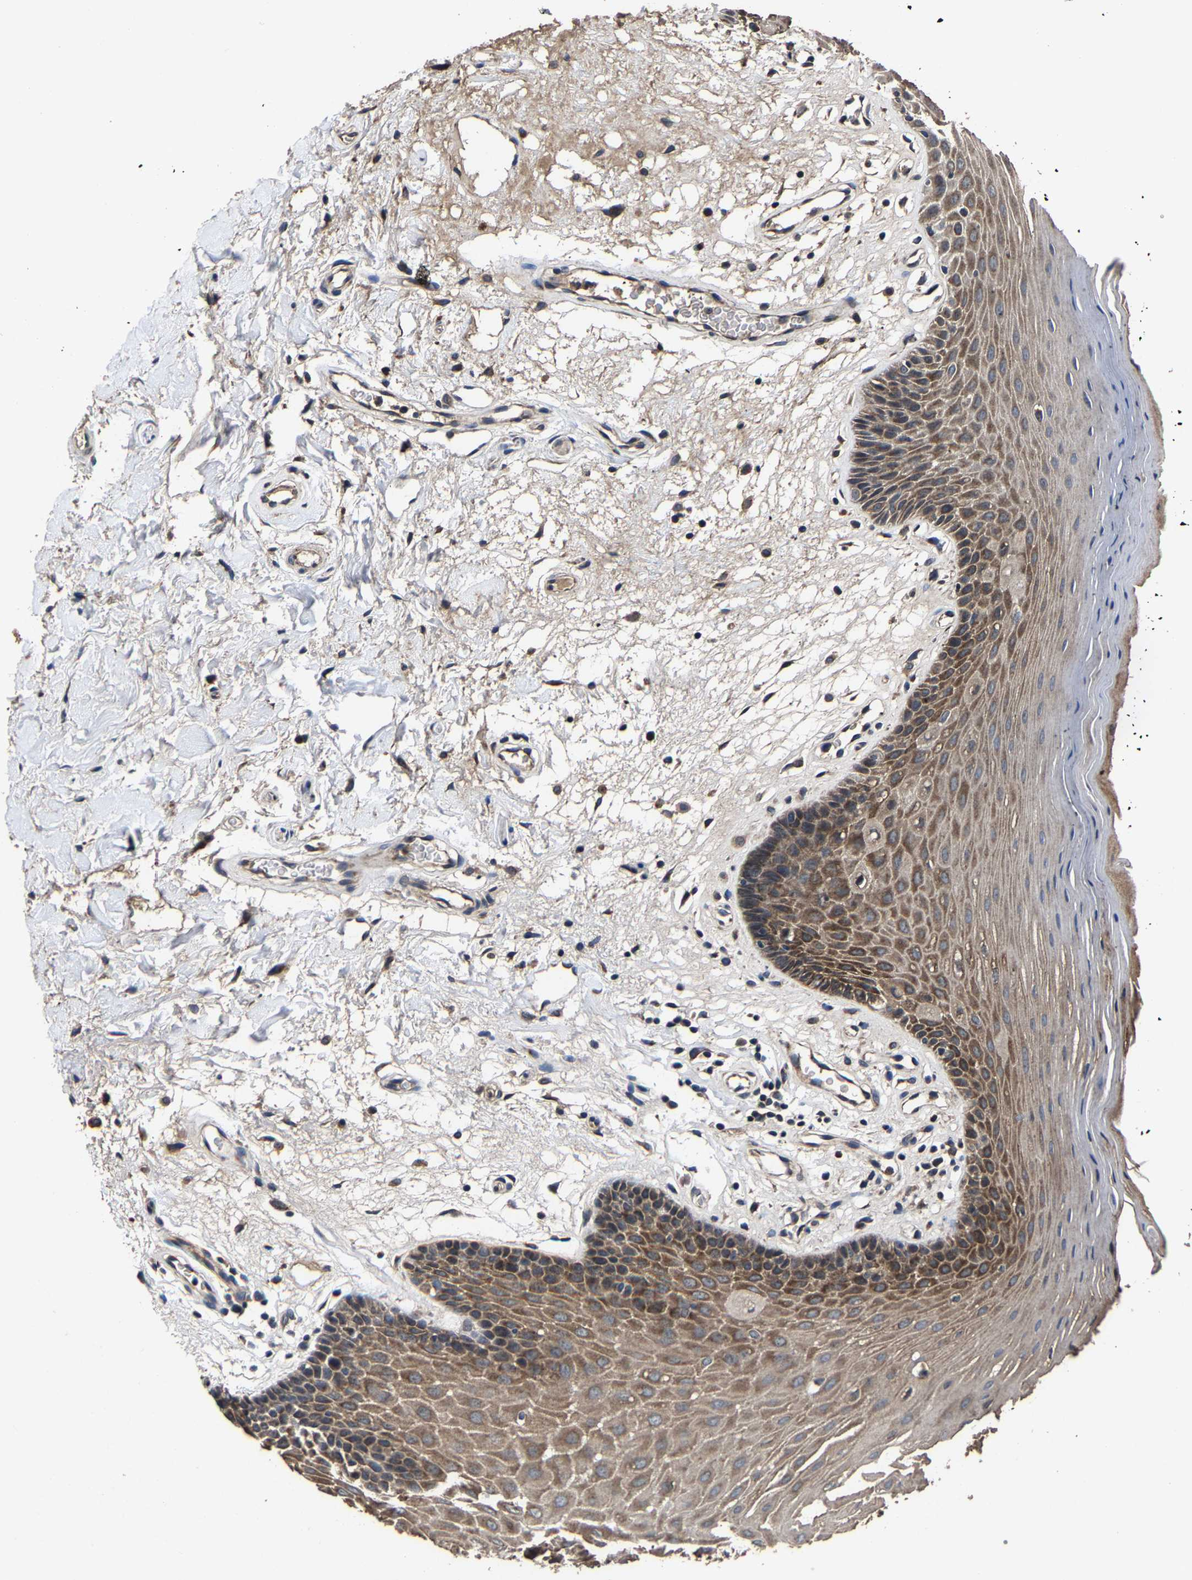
{"staining": {"intensity": "moderate", "quantity": ">75%", "location": "cytoplasmic/membranous"}, "tissue": "oral mucosa", "cell_type": "Squamous epithelial cells", "image_type": "normal", "snomed": [{"axis": "morphology", "description": "Normal tissue, NOS"}, {"axis": "morphology", "description": "Squamous cell carcinoma, NOS"}, {"axis": "topography", "description": "Oral tissue"}, {"axis": "topography", "description": "Head-Neck"}], "caption": "Approximately >75% of squamous epithelial cells in normal human oral mucosa reveal moderate cytoplasmic/membranous protein expression as visualized by brown immunohistochemical staining.", "gene": "EBAG9", "patient": {"sex": "male", "age": 71}}